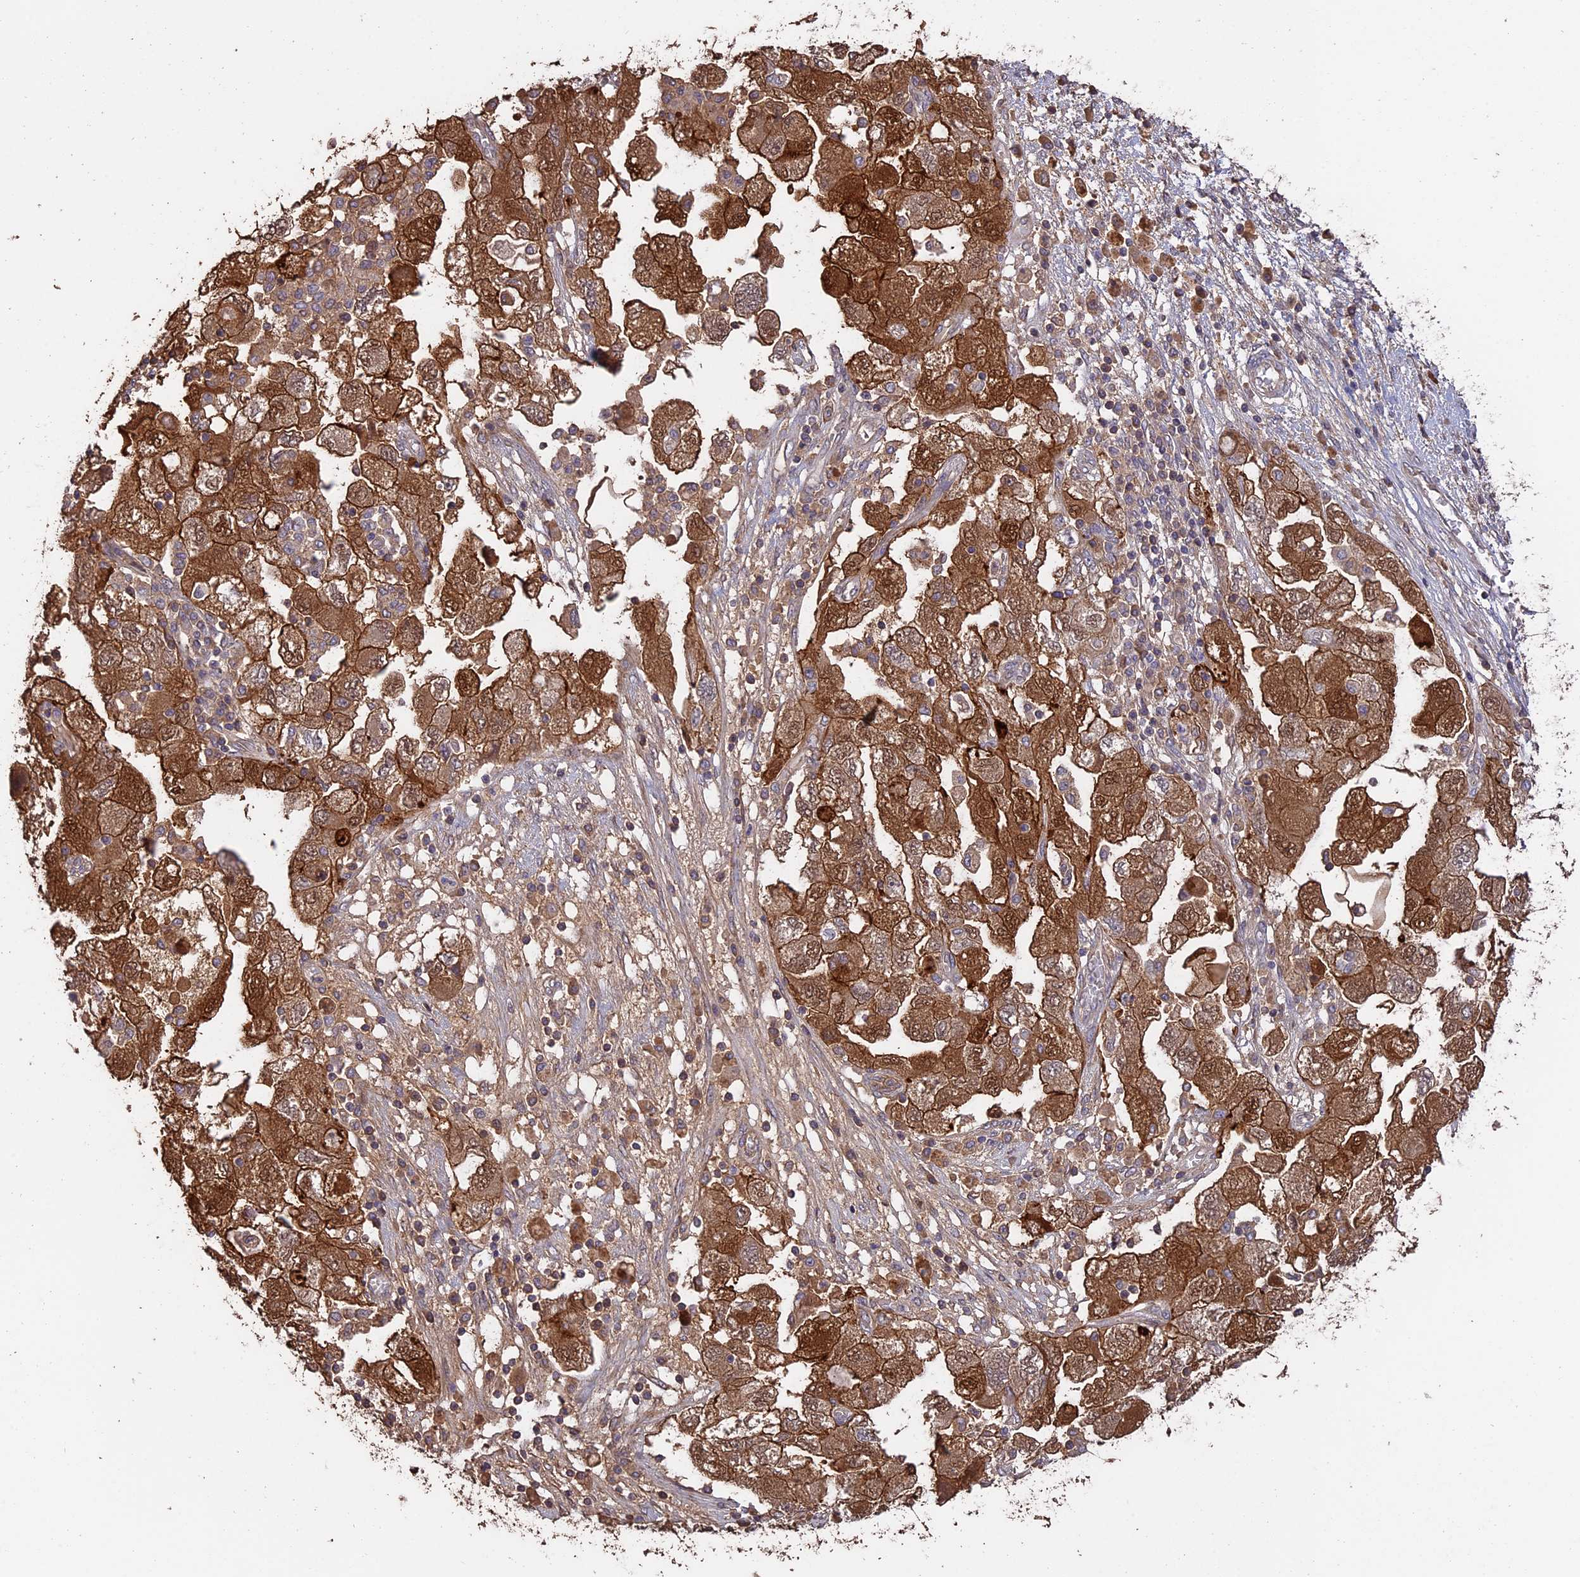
{"staining": {"intensity": "moderate", "quantity": ">75%", "location": "cytoplasmic/membranous,nuclear"}, "tissue": "ovarian cancer", "cell_type": "Tumor cells", "image_type": "cancer", "snomed": [{"axis": "morphology", "description": "Carcinoma, NOS"}, {"axis": "morphology", "description": "Cystadenocarcinoma, serous, NOS"}, {"axis": "topography", "description": "Ovary"}], "caption": "This photomicrograph displays immunohistochemistry (IHC) staining of human serous cystadenocarcinoma (ovarian), with medium moderate cytoplasmic/membranous and nuclear positivity in approximately >75% of tumor cells.", "gene": "RASAL1", "patient": {"sex": "female", "age": 69}}